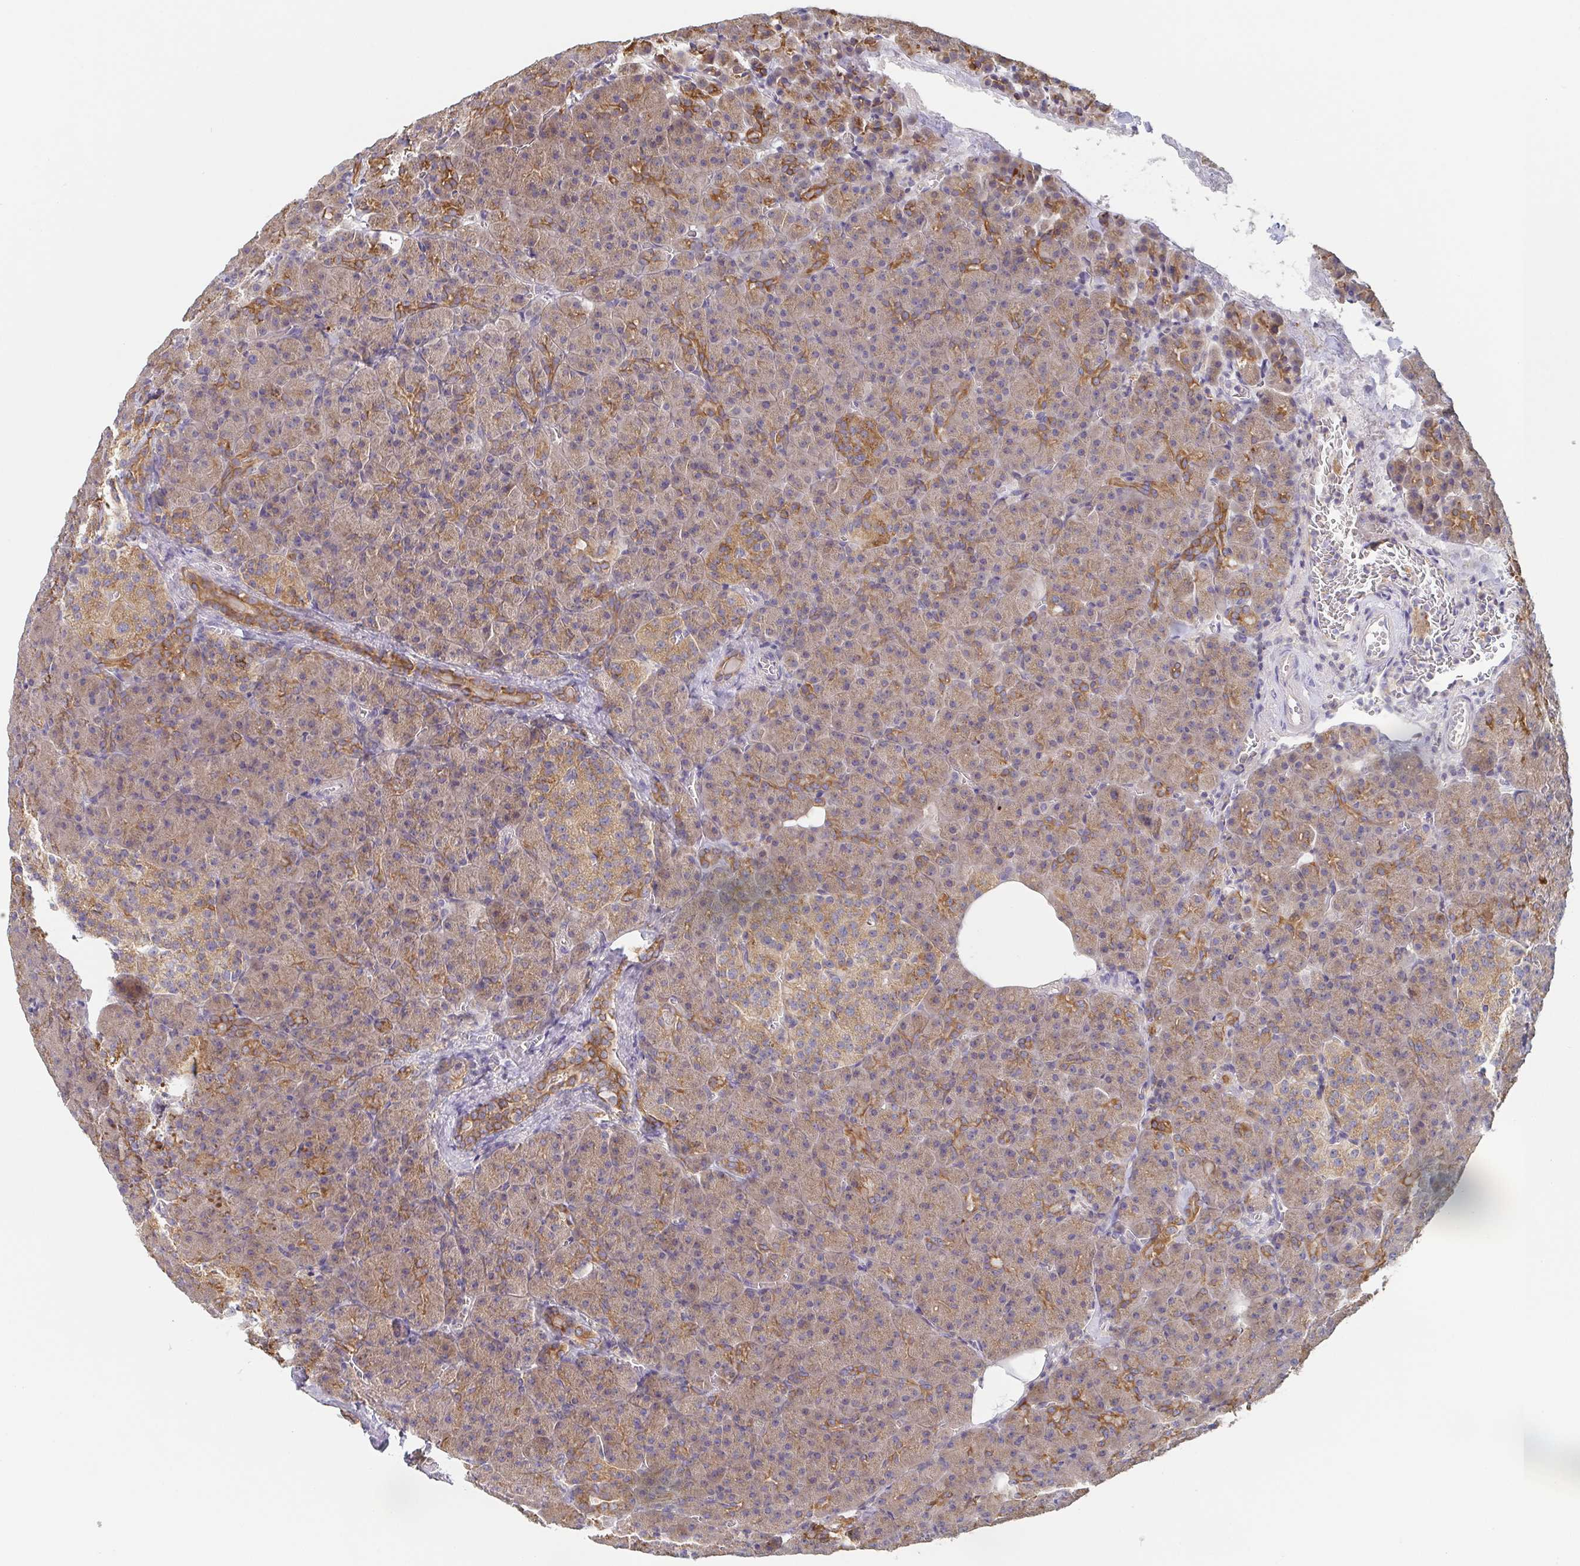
{"staining": {"intensity": "moderate", "quantity": "25%-75%", "location": "cytoplasmic/membranous"}, "tissue": "pancreas", "cell_type": "Exocrine glandular cells", "image_type": "normal", "snomed": [{"axis": "morphology", "description": "Normal tissue, NOS"}, {"axis": "topography", "description": "Pancreas"}], "caption": "Moderate cytoplasmic/membranous positivity for a protein is identified in about 25%-75% of exocrine glandular cells of unremarkable pancreas using immunohistochemistry (IHC).", "gene": "TUFT1", "patient": {"sex": "female", "age": 74}}